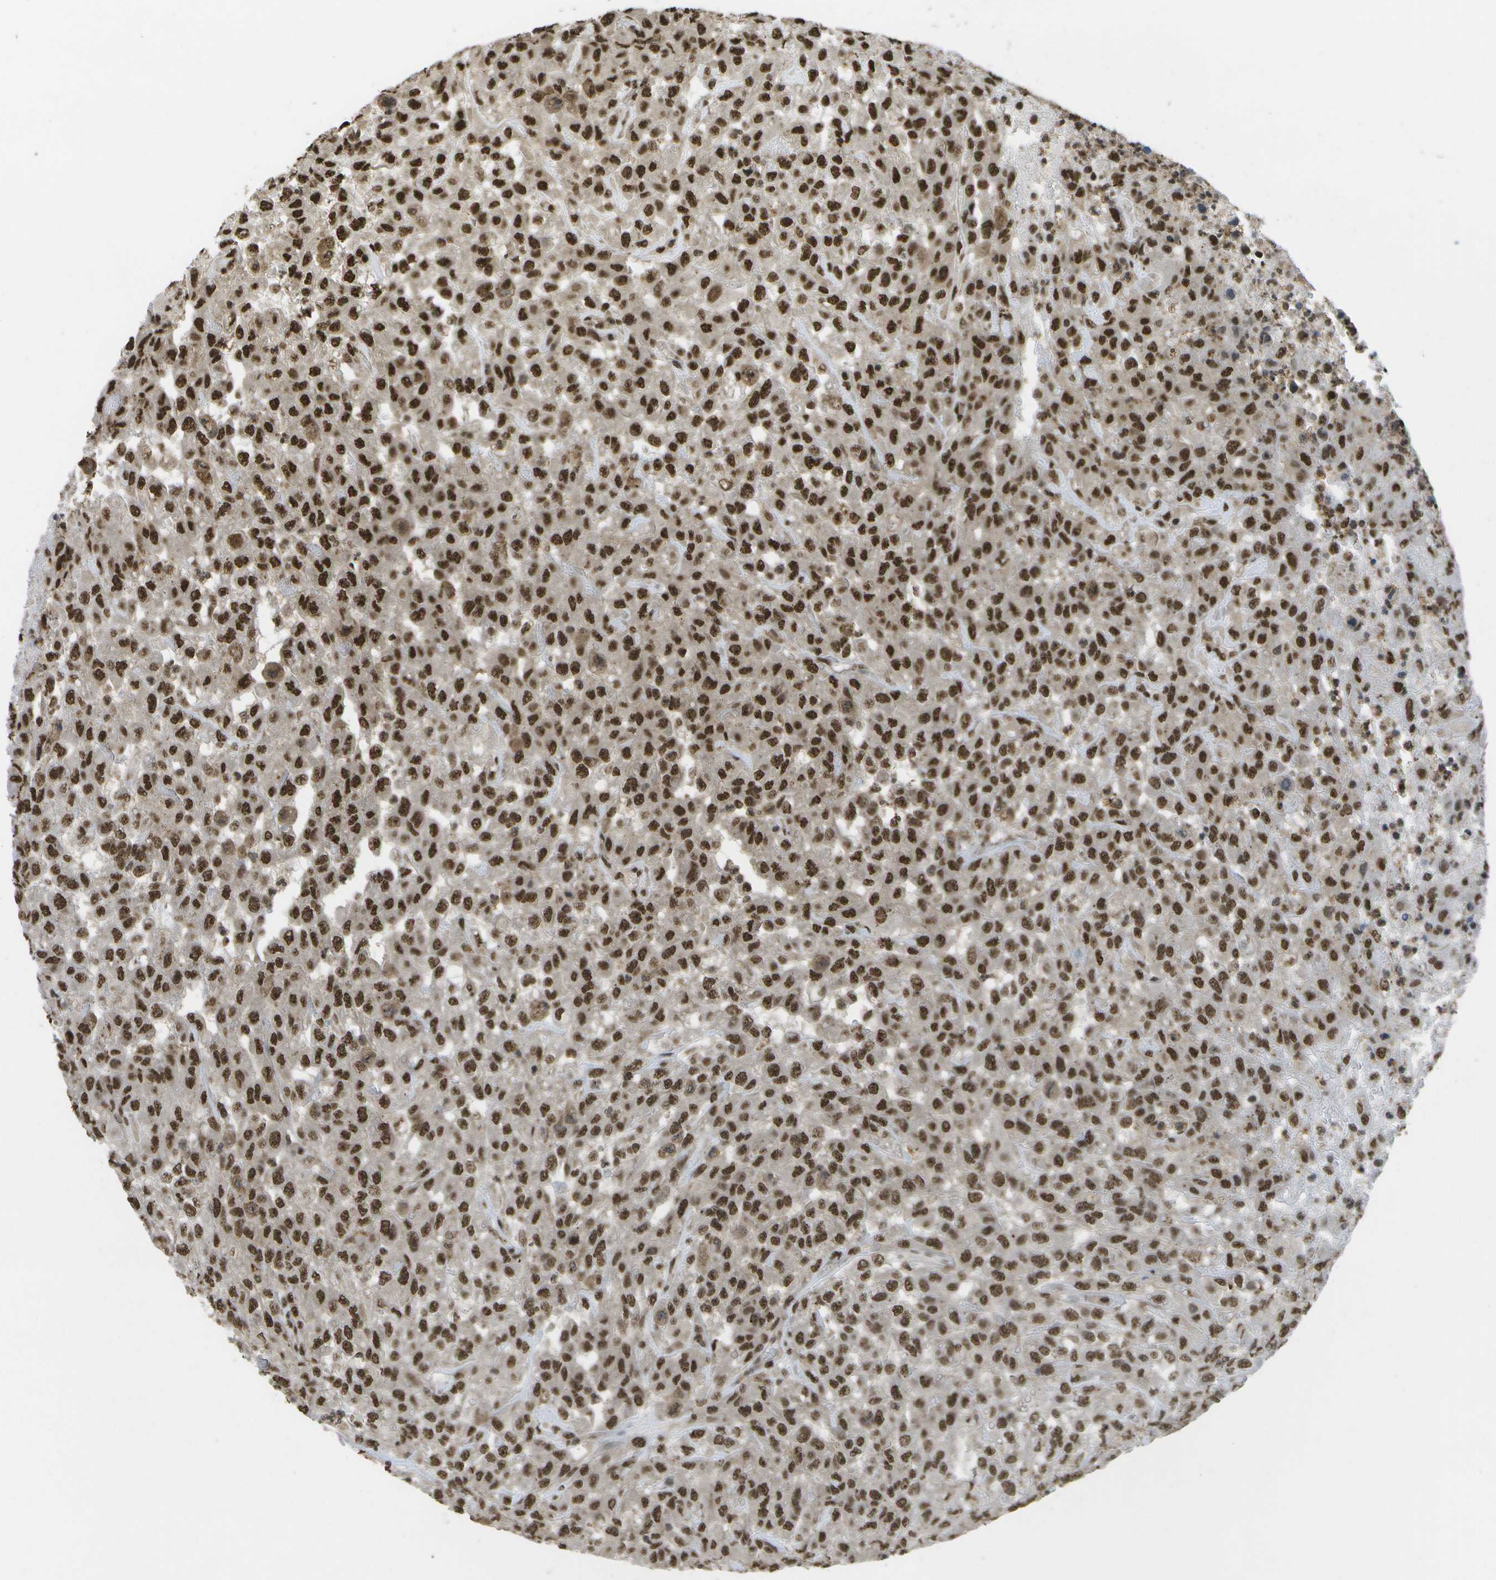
{"staining": {"intensity": "strong", "quantity": ">75%", "location": "nuclear"}, "tissue": "urothelial cancer", "cell_type": "Tumor cells", "image_type": "cancer", "snomed": [{"axis": "morphology", "description": "Urothelial carcinoma, High grade"}, {"axis": "topography", "description": "Urinary bladder"}], "caption": "This image reveals urothelial cancer stained with immunohistochemistry to label a protein in brown. The nuclear of tumor cells show strong positivity for the protein. Nuclei are counter-stained blue.", "gene": "SPEN", "patient": {"sex": "male", "age": 46}}